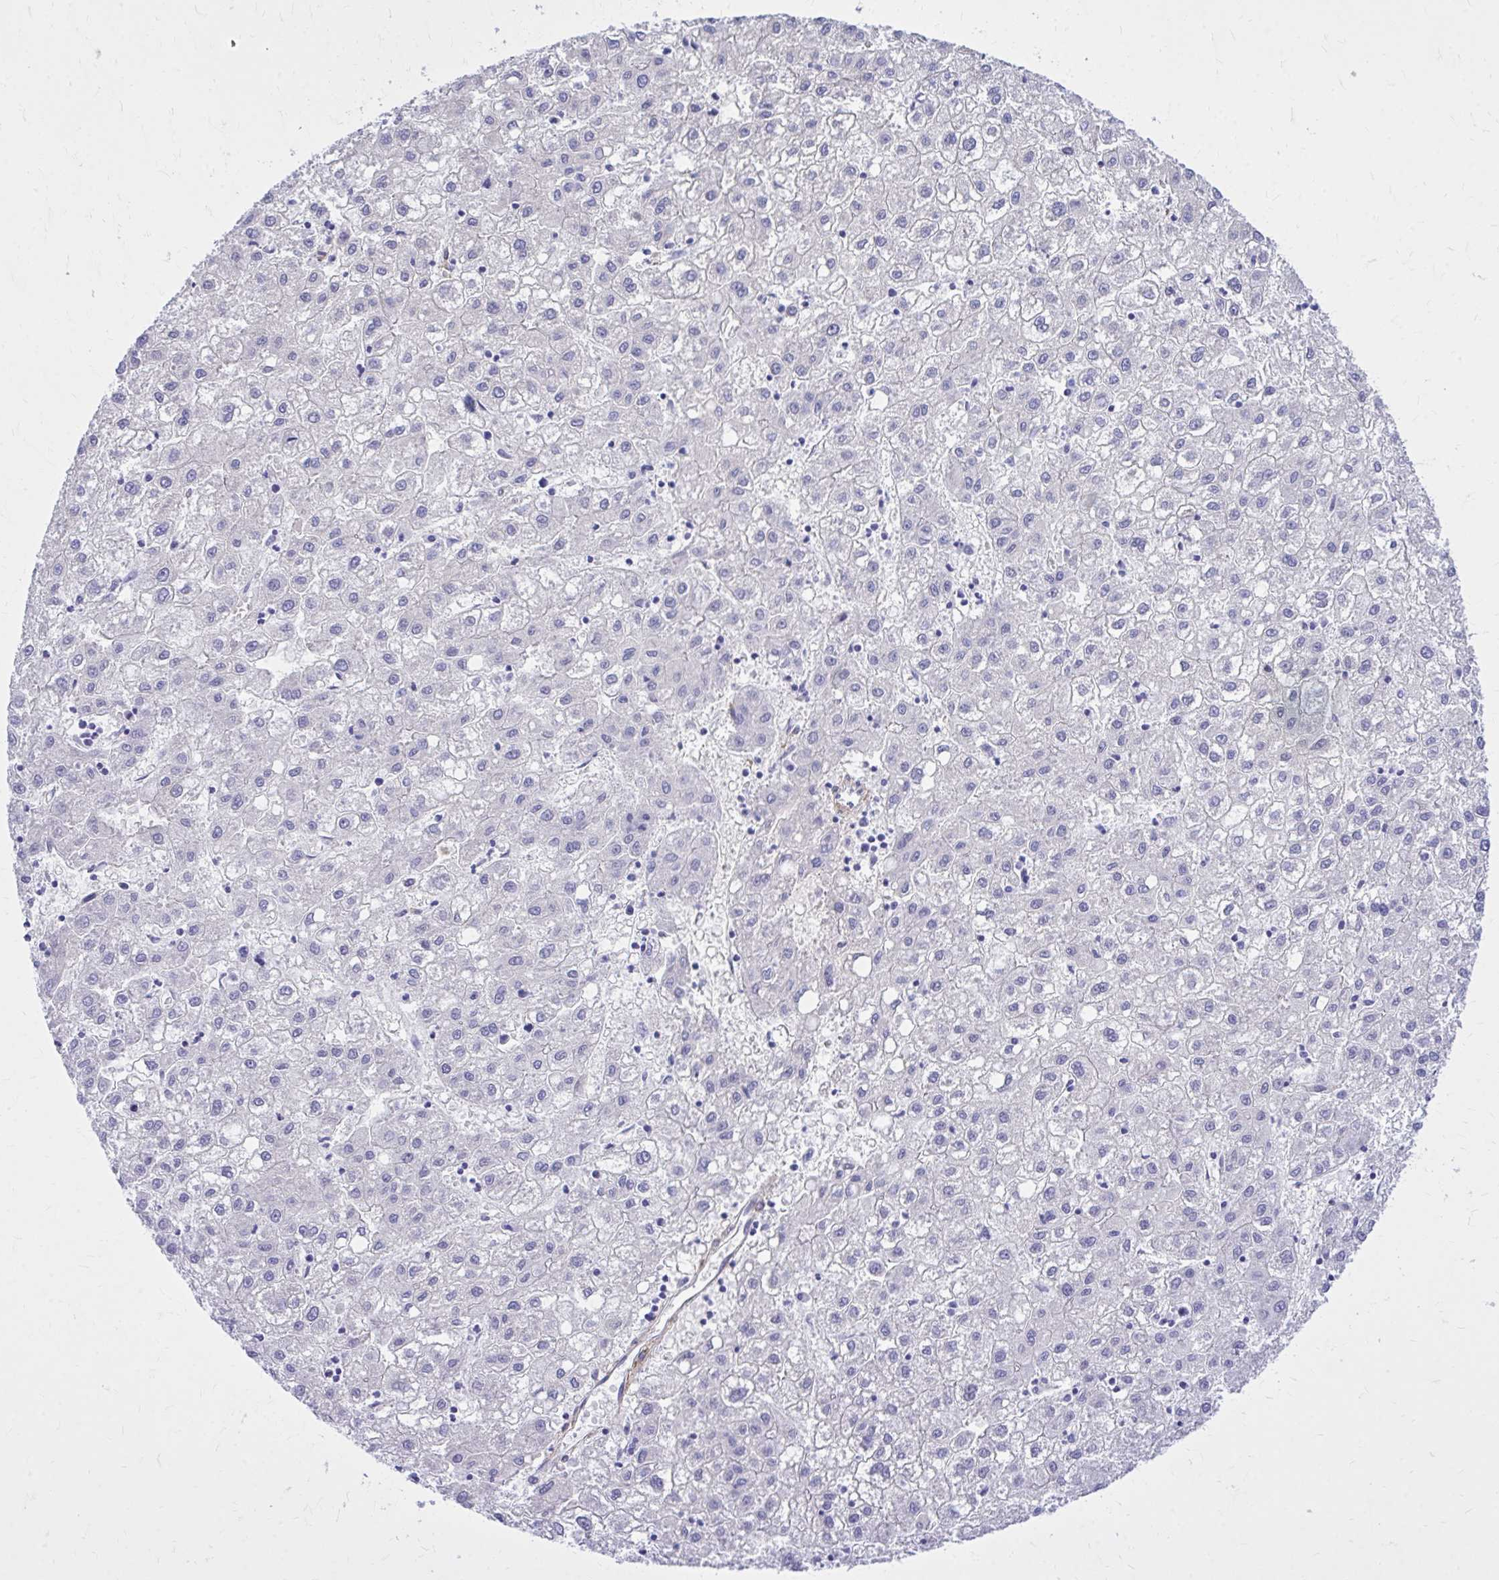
{"staining": {"intensity": "negative", "quantity": "none", "location": "none"}, "tissue": "liver cancer", "cell_type": "Tumor cells", "image_type": "cancer", "snomed": [{"axis": "morphology", "description": "Carcinoma, Hepatocellular, NOS"}, {"axis": "topography", "description": "Liver"}], "caption": "Tumor cells are negative for brown protein staining in liver cancer.", "gene": "EPB41L1", "patient": {"sex": "male", "age": 72}}